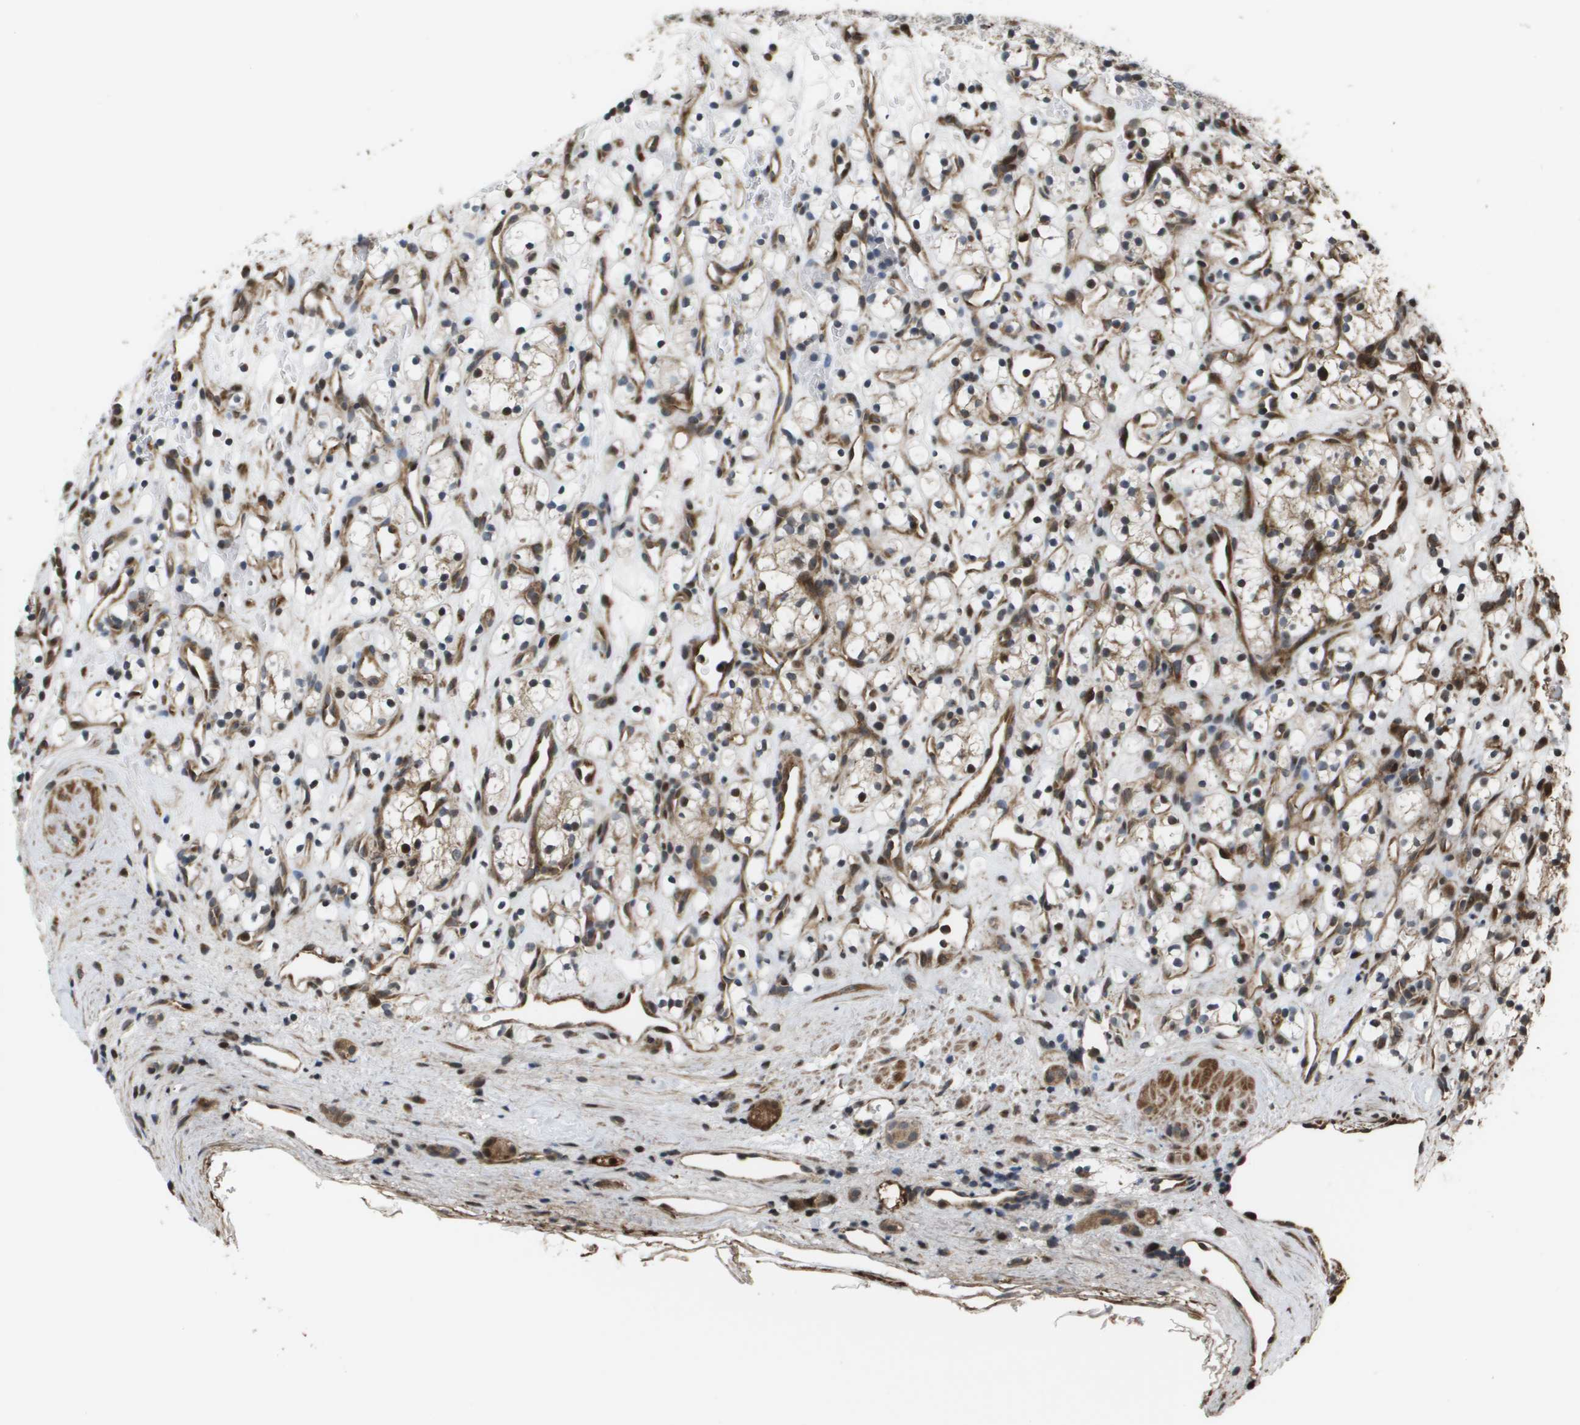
{"staining": {"intensity": "weak", "quantity": ">75%", "location": "cytoplasmic/membranous,nuclear"}, "tissue": "renal cancer", "cell_type": "Tumor cells", "image_type": "cancer", "snomed": [{"axis": "morphology", "description": "Adenocarcinoma, NOS"}, {"axis": "topography", "description": "Kidney"}], "caption": "Immunohistochemical staining of renal cancer (adenocarcinoma) exhibits low levels of weak cytoplasmic/membranous and nuclear expression in about >75% of tumor cells.", "gene": "AXIN2", "patient": {"sex": "female", "age": 60}}